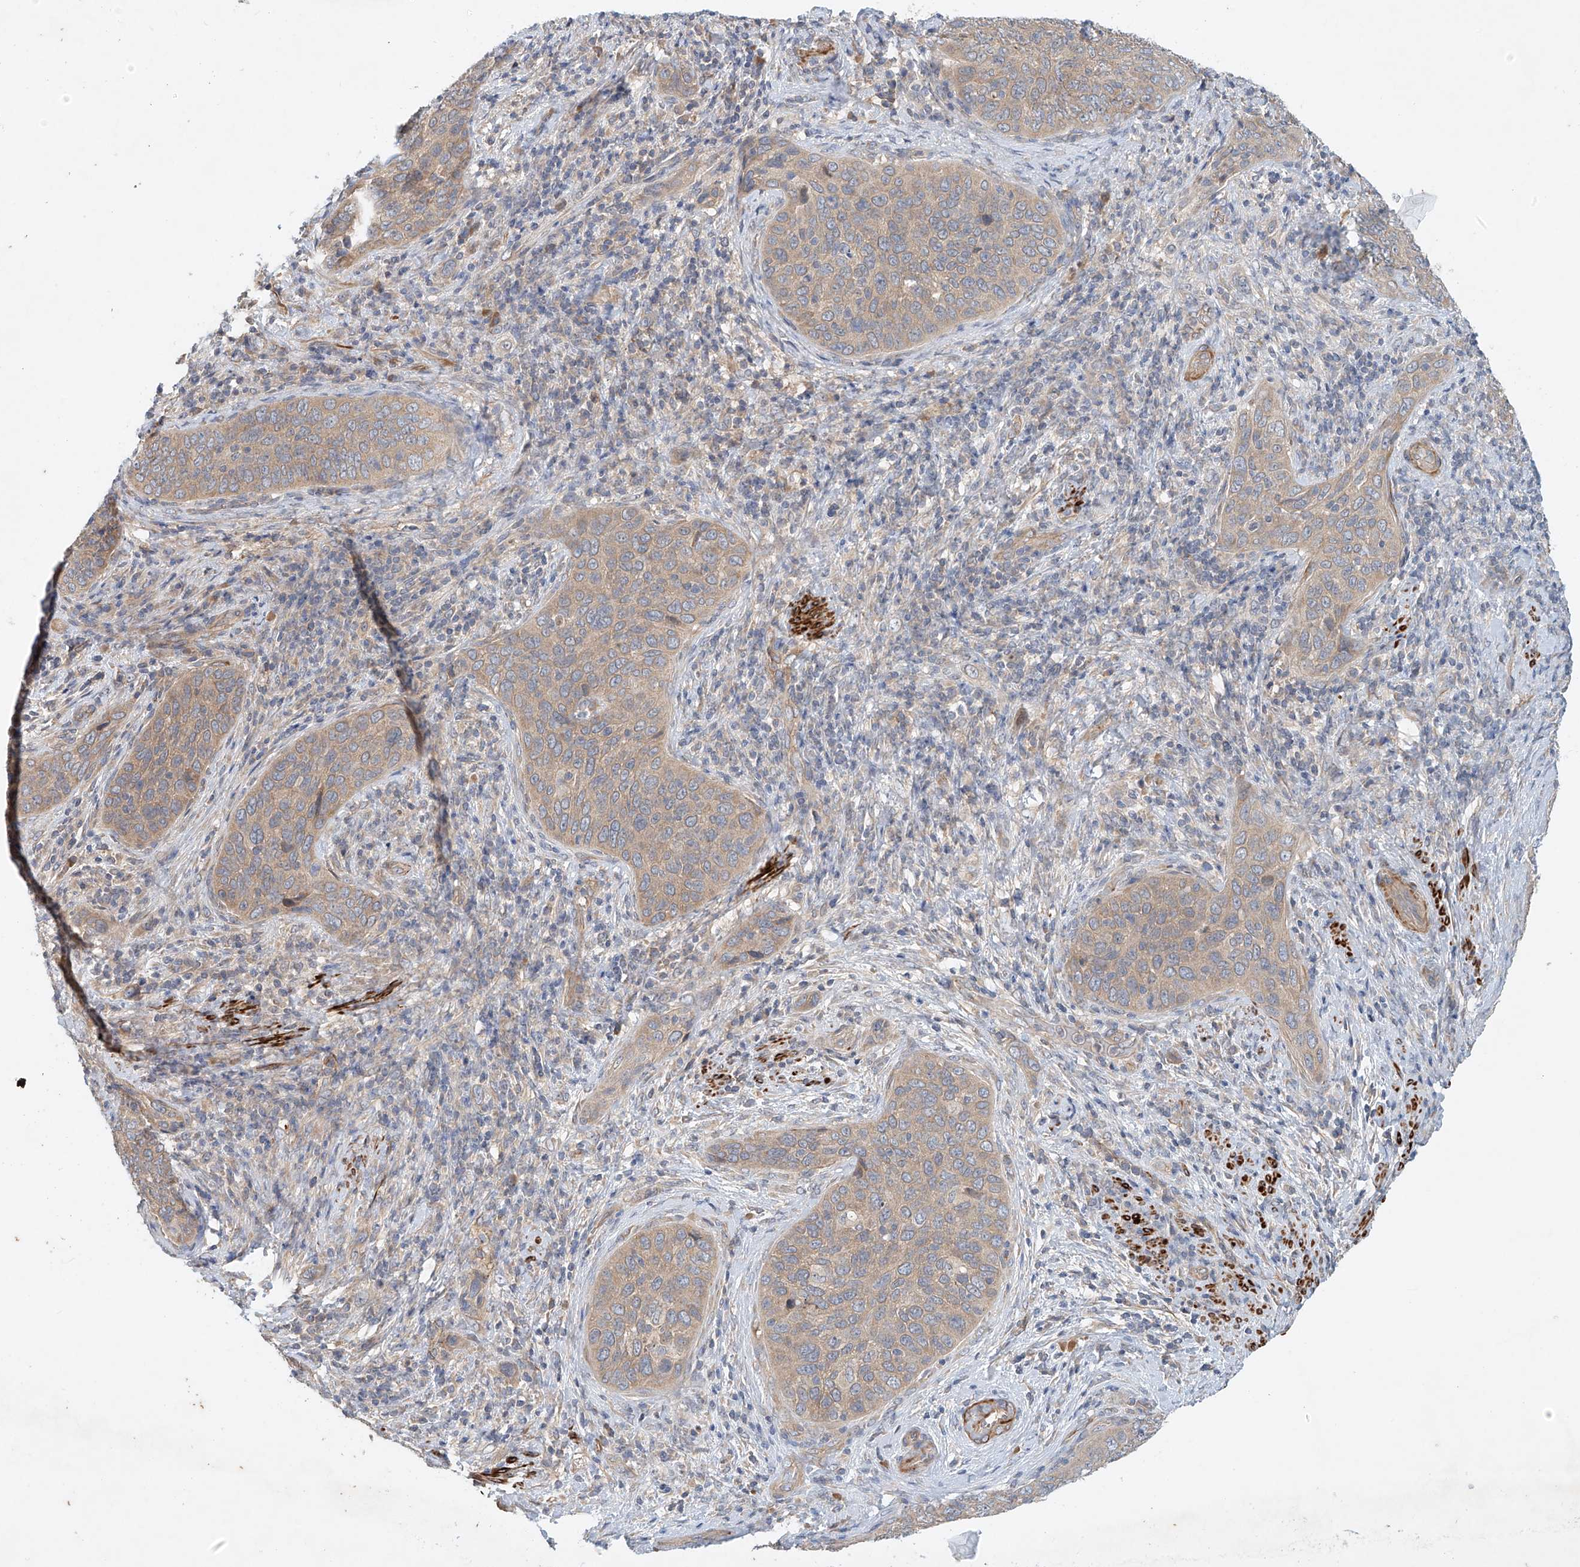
{"staining": {"intensity": "weak", "quantity": ">75%", "location": "cytoplasmic/membranous"}, "tissue": "cervical cancer", "cell_type": "Tumor cells", "image_type": "cancer", "snomed": [{"axis": "morphology", "description": "Squamous cell carcinoma, NOS"}, {"axis": "topography", "description": "Cervix"}], "caption": "Weak cytoplasmic/membranous protein expression is present in approximately >75% of tumor cells in cervical cancer. (Stains: DAB (3,3'-diaminobenzidine) in brown, nuclei in blue, Microscopy: brightfield microscopy at high magnification).", "gene": "LYRM9", "patient": {"sex": "female", "age": 60}}